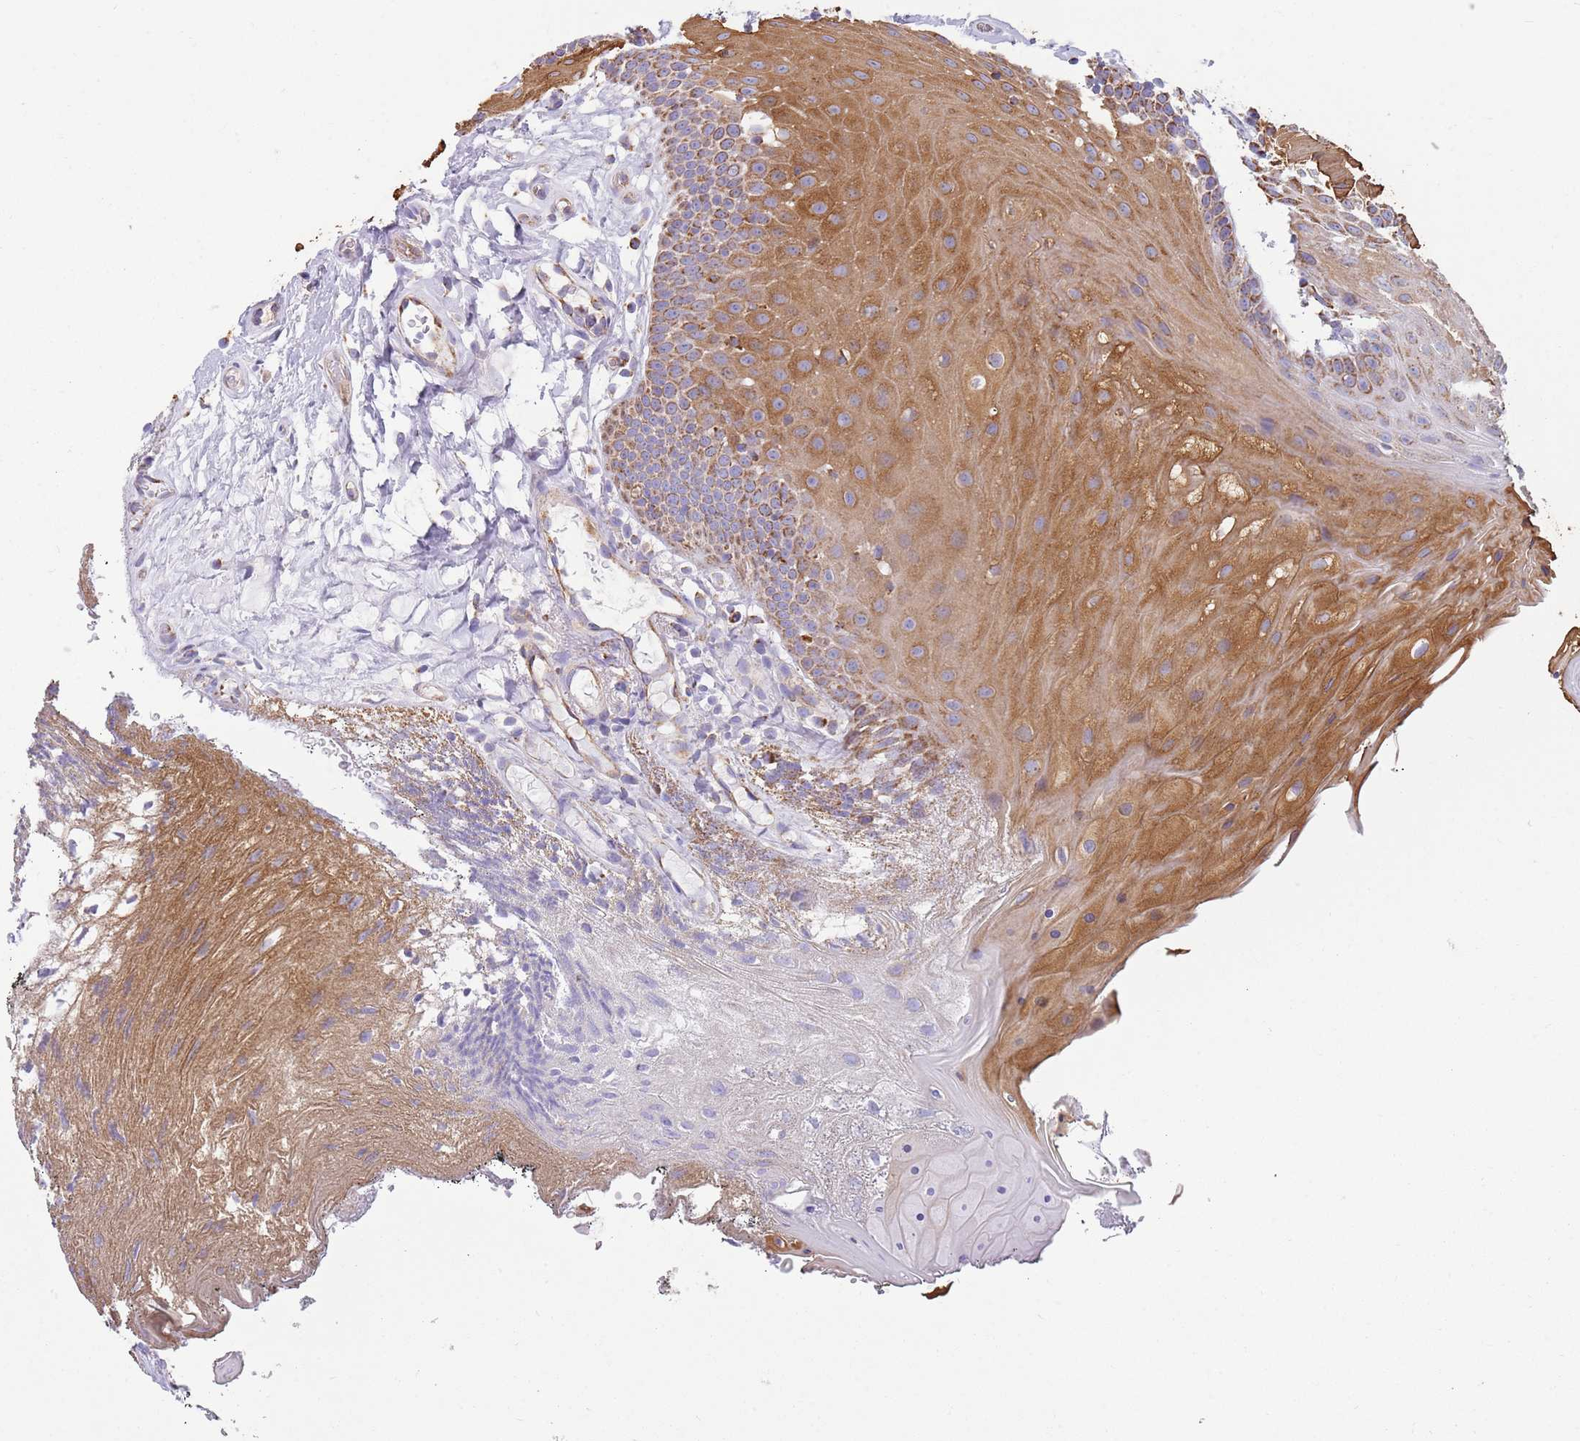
{"staining": {"intensity": "moderate", "quantity": ">75%", "location": "cytoplasmic/membranous"}, "tissue": "oral mucosa", "cell_type": "Squamous epithelial cells", "image_type": "normal", "snomed": [{"axis": "morphology", "description": "Normal tissue, NOS"}, {"axis": "topography", "description": "Oral tissue"}], "caption": "Normal oral mucosa was stained to show a protein in brown. There is medium levels of moderate cytoplasmic/membranous positivity in about >75% of squamous epithelial cells. Immunohistochemistry (ihc) stains the protein in brown and the nuclei are stained blue.", "gene": "TTLL1", "patient": {"sex": "female", "age": 80}}